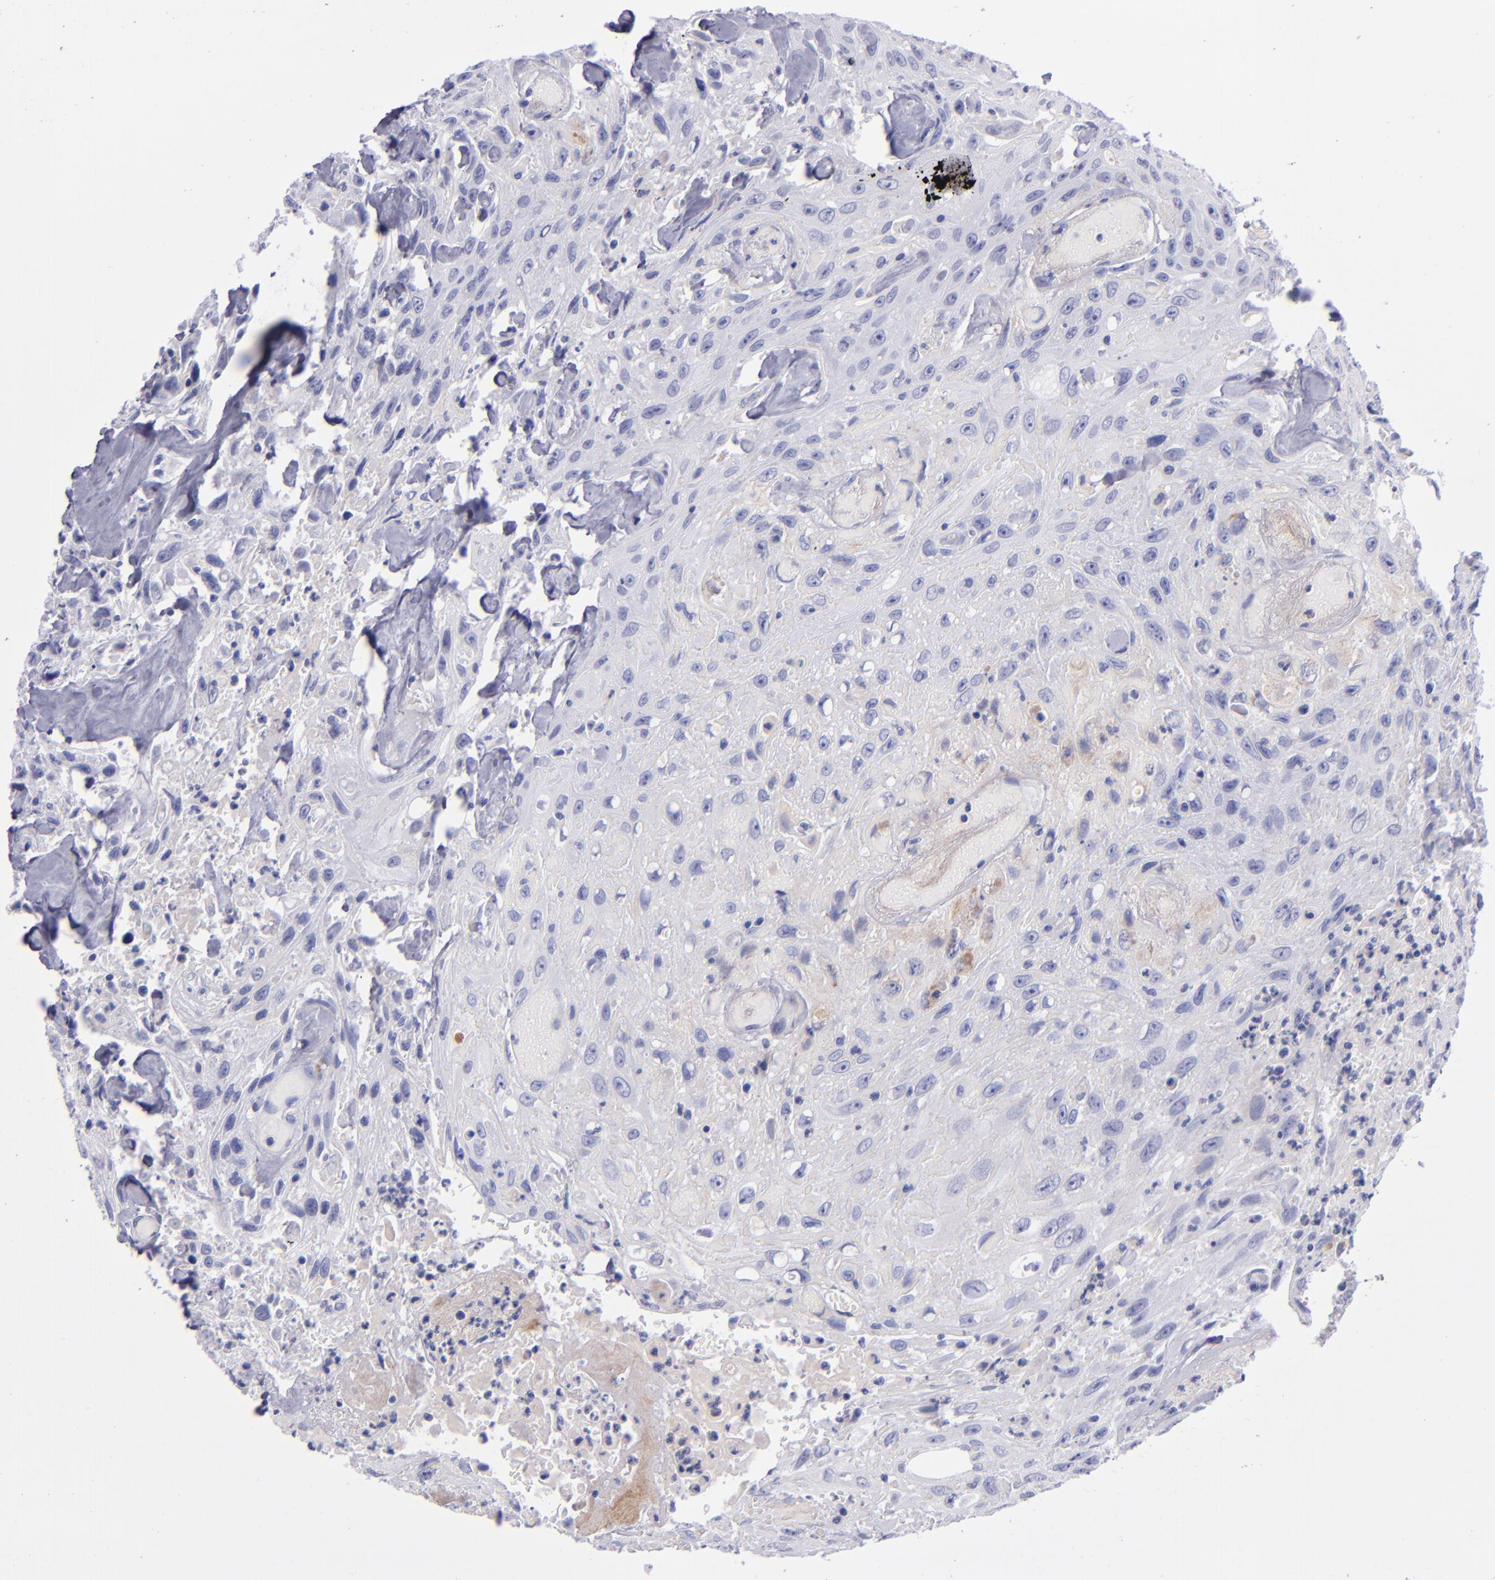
{"staining": {"intensity": "negative", "quantity": "none", "location": "none"}, "tissue": "urothelial cancer", "cell_type": "Tumor cells", "image_type": "cancer", "snomed": [{"axis": "morphology", "description": "Urothelial carcinoma, High grade"}, {"axis": "topography", "description": "Urinary bladder"}], "caption": "The image reveals no staining of tumor cells in urothelial carcinoma (high-grade). (DAB (3,3'-diaminobenzidine) immunohistochemistry (IHC) visualized using brightfield microscopy, high magnification).", "gene": "CD37", "patient": {"sex": "female", "age": 84}}